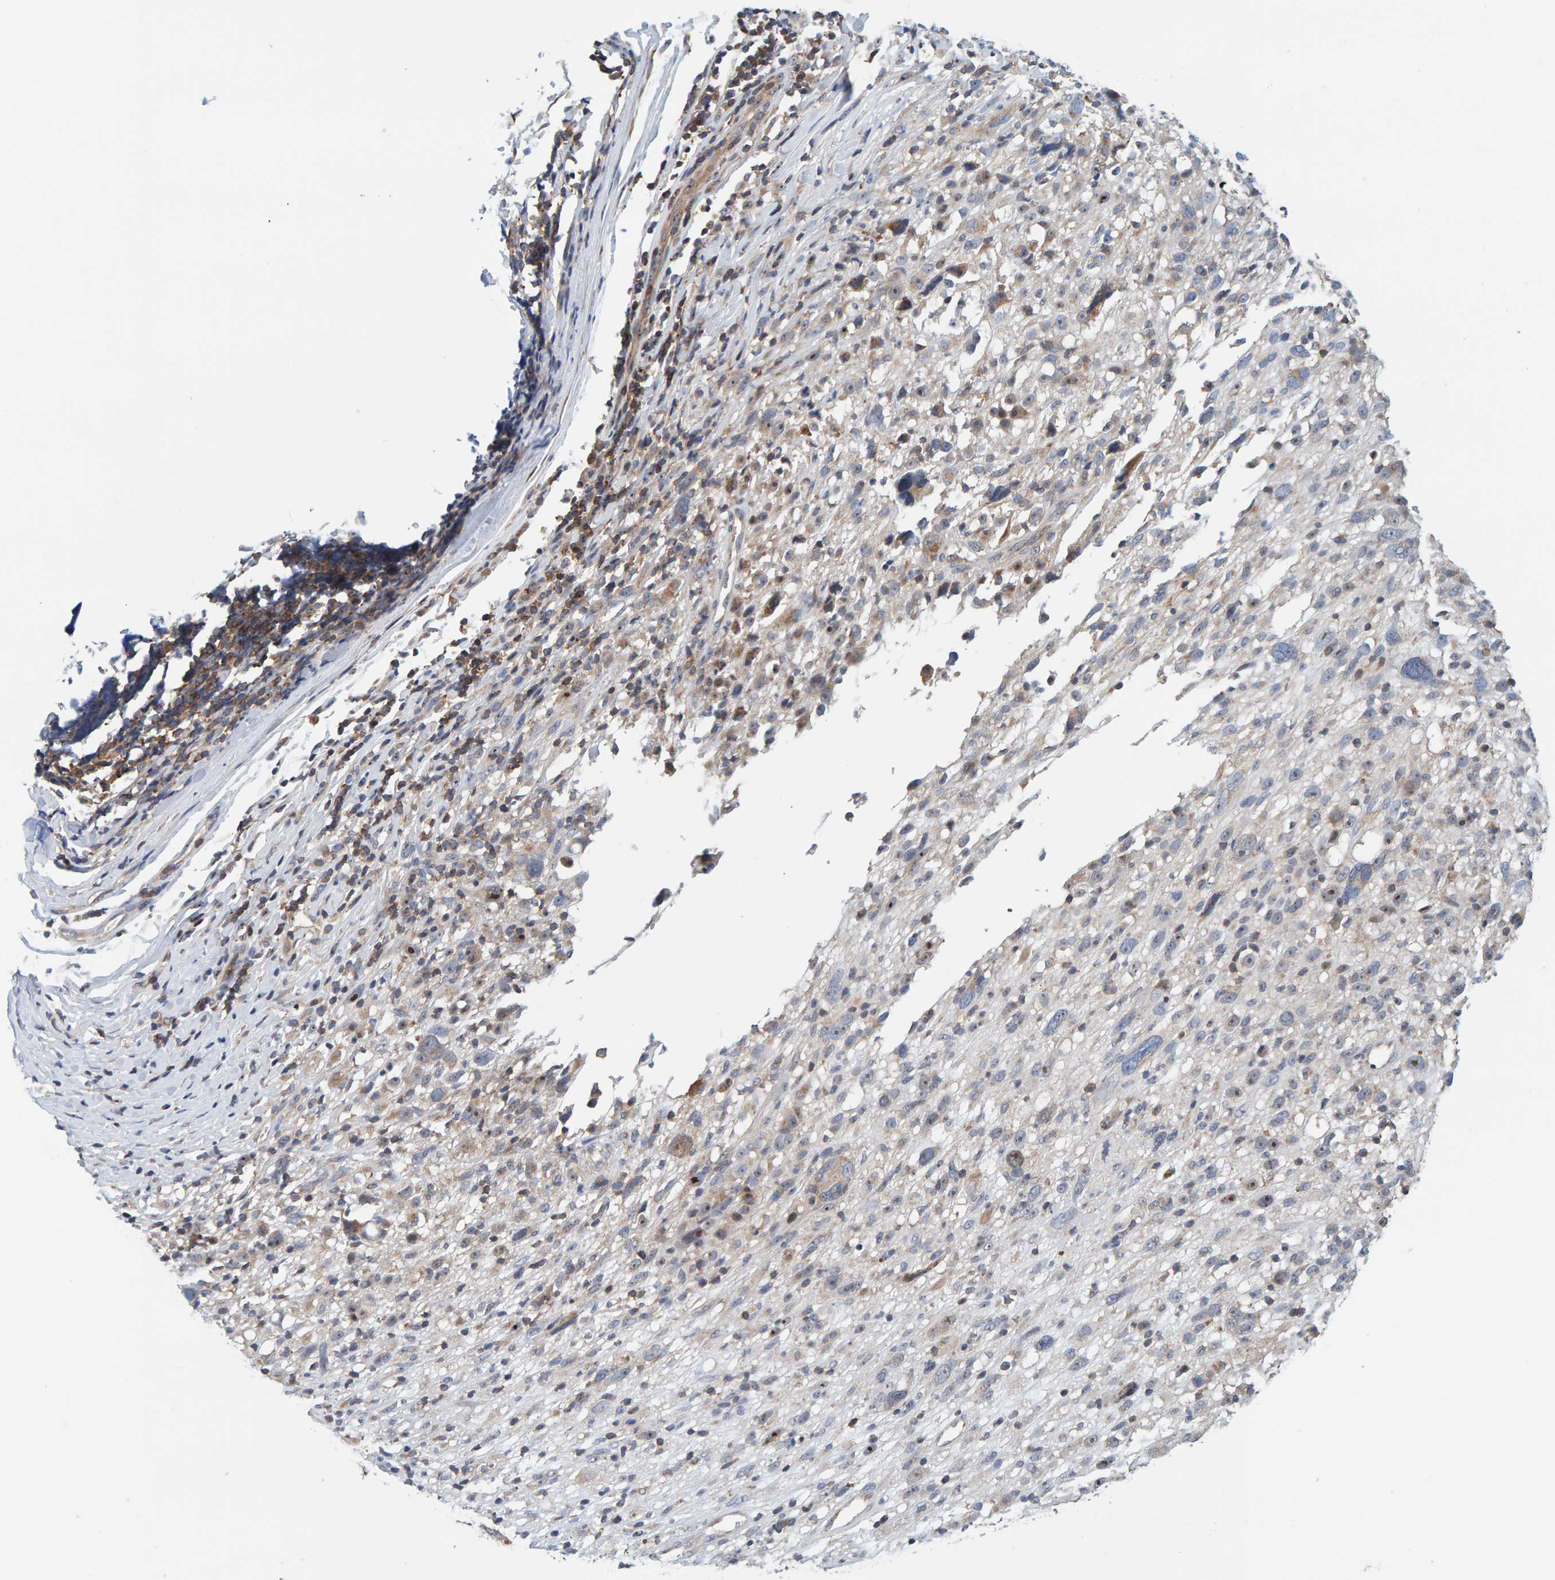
{"staining": {"intensity": "negative", "quantity": "none", "location": "none"}, "tissue": "melanoma", "cell_type": "Tumor cells", "image_type": "cancer", "snomed": [{"axis": "morphology", "description": "Malignant melanoma, NOS"}, {"axis": "topography", "description": "Skin"}], "caption": "Malignant melanoma stained for a protein using IHC demonstrates no staining tumor cells.", "gene": "CCM2", "patient": {"sex": "female", "age": 55}}